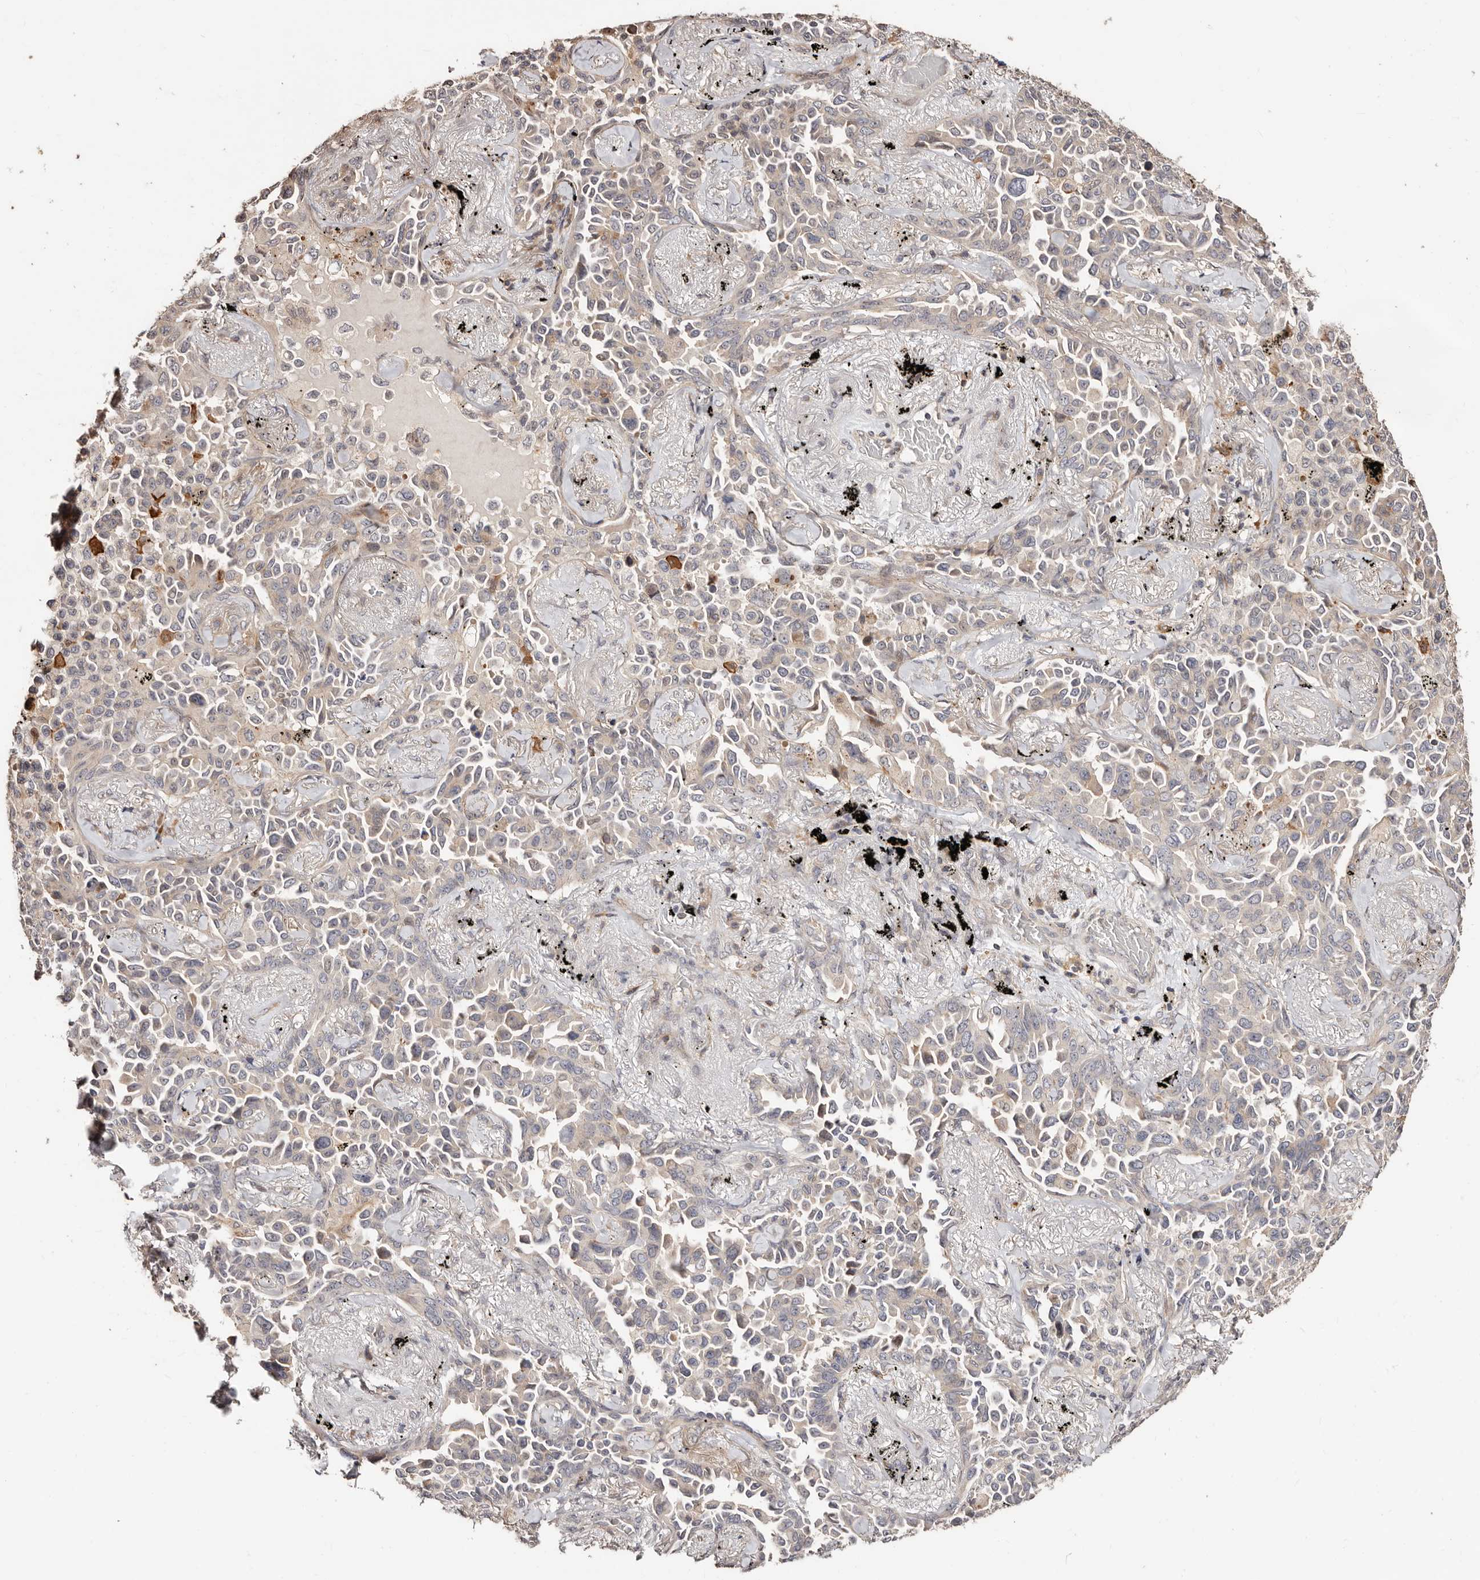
{"staining": {"intensity": "weak", "quantity": "<25%", "location": "cytoplasmic/membranous"}, "tissue": "lung cancer", "cell_type": "Tumor cells", "image_type": "cancer", "snomed": [{"axis": "morphology", "description": "Adenocarcinoma, NOS"}, {"axis": "topography", "description": "Lung"}], "caption": "DAB immunohistochemical staining of lung adenocarcinoma reveals no significant expression in tumor cells.", "gene": "APOL6", "patient": {"sex": "female", "age": 67}}